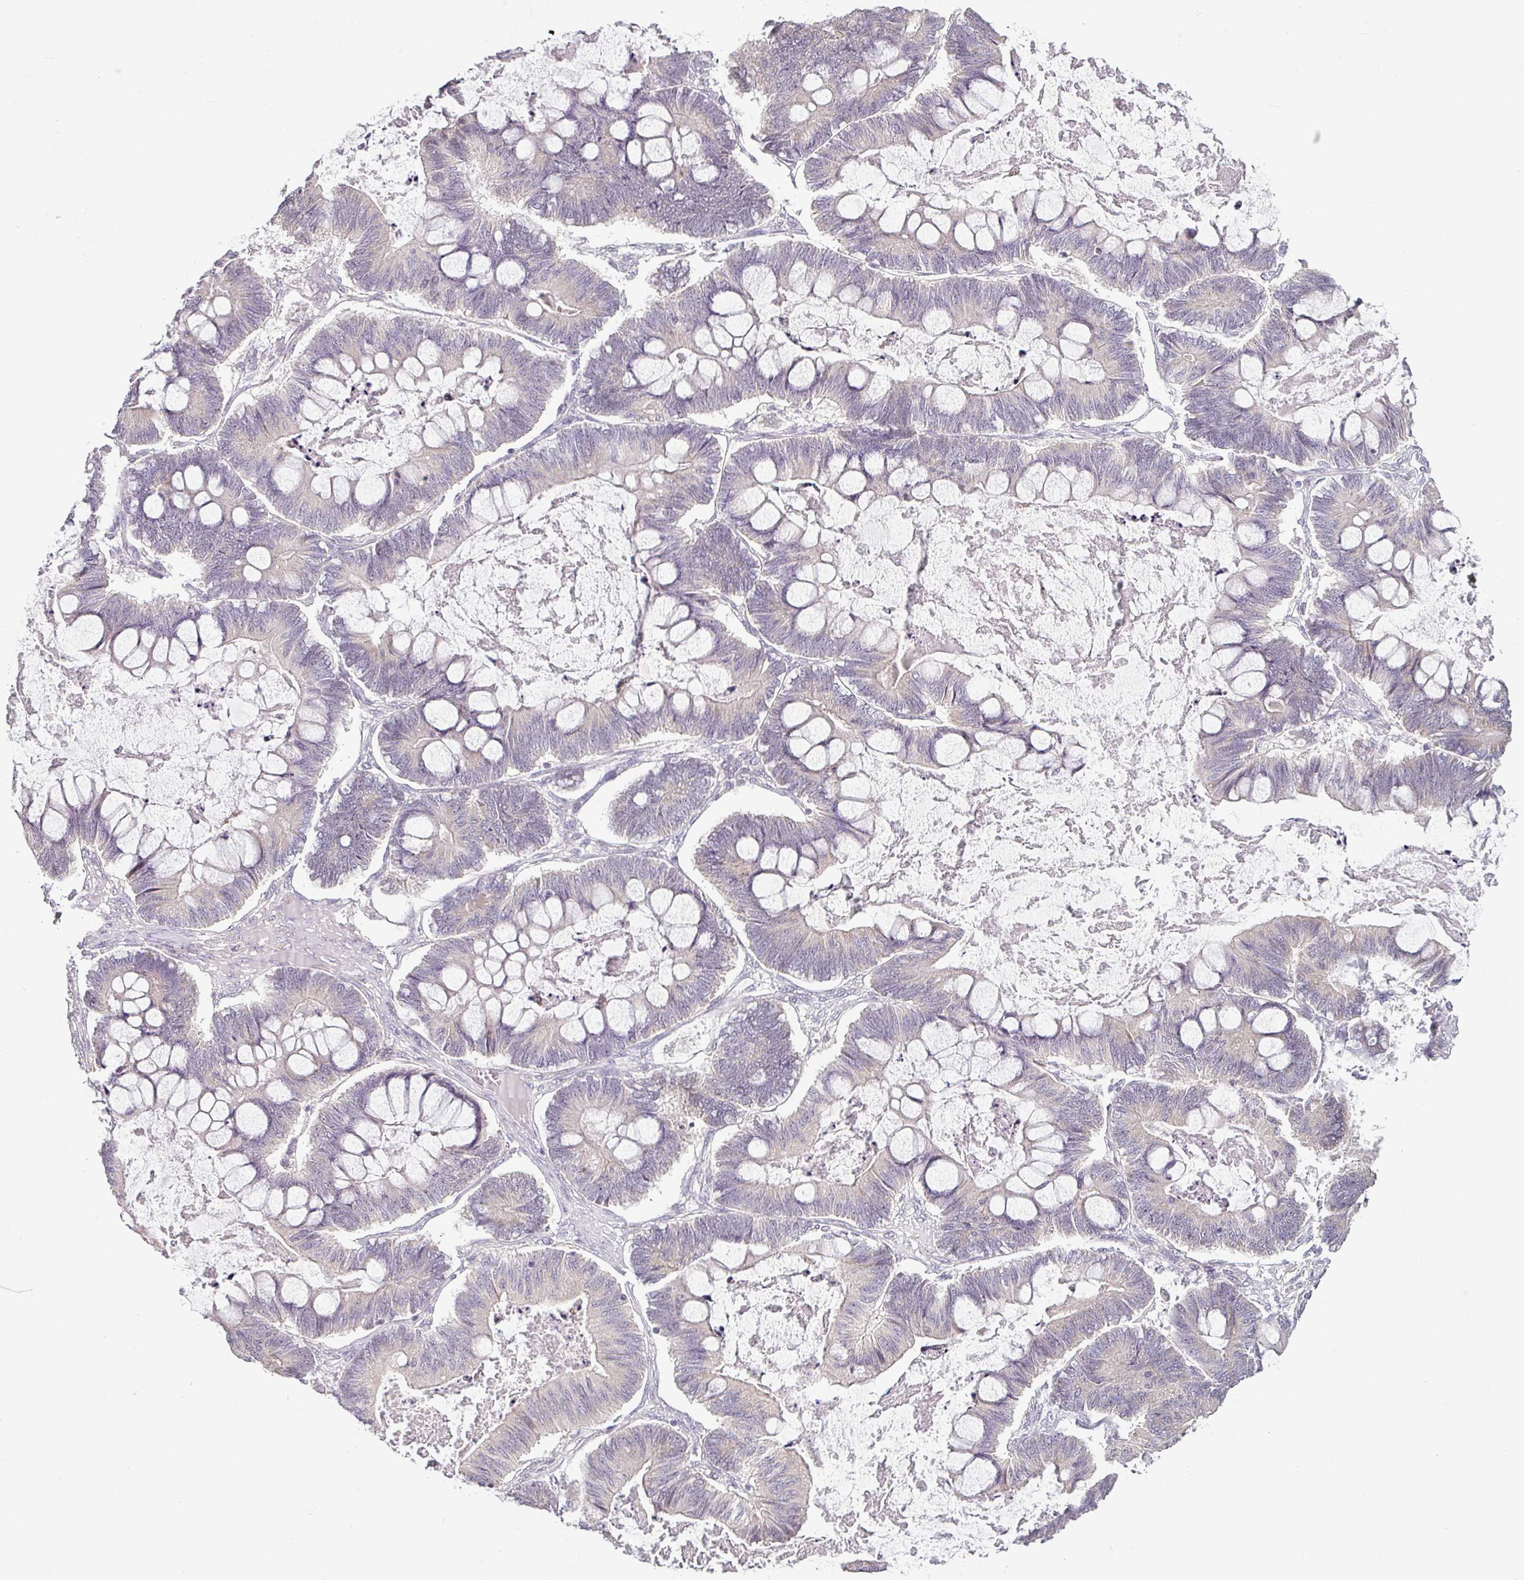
{"staining": {"intensity": "negative", "quantity": "none", "location": "none"}, "tissue": "ovarian cancer", "cell_type": "Tumor cells", "image_type": "cancer", "snomed": [{"axis": "morphology", "description": "Cystadenocarcinoma, mucinous, NOS"}, {"axis": "topography", "description": "Ovary"}], "caption": "Immunohistochemistry (IHC) of human mucinous cystadenocarcinoma (ovarian) shows no staining in tumor cells.", "gene": "OR52D1", "patient": {"sex": "female", "age": 61}}